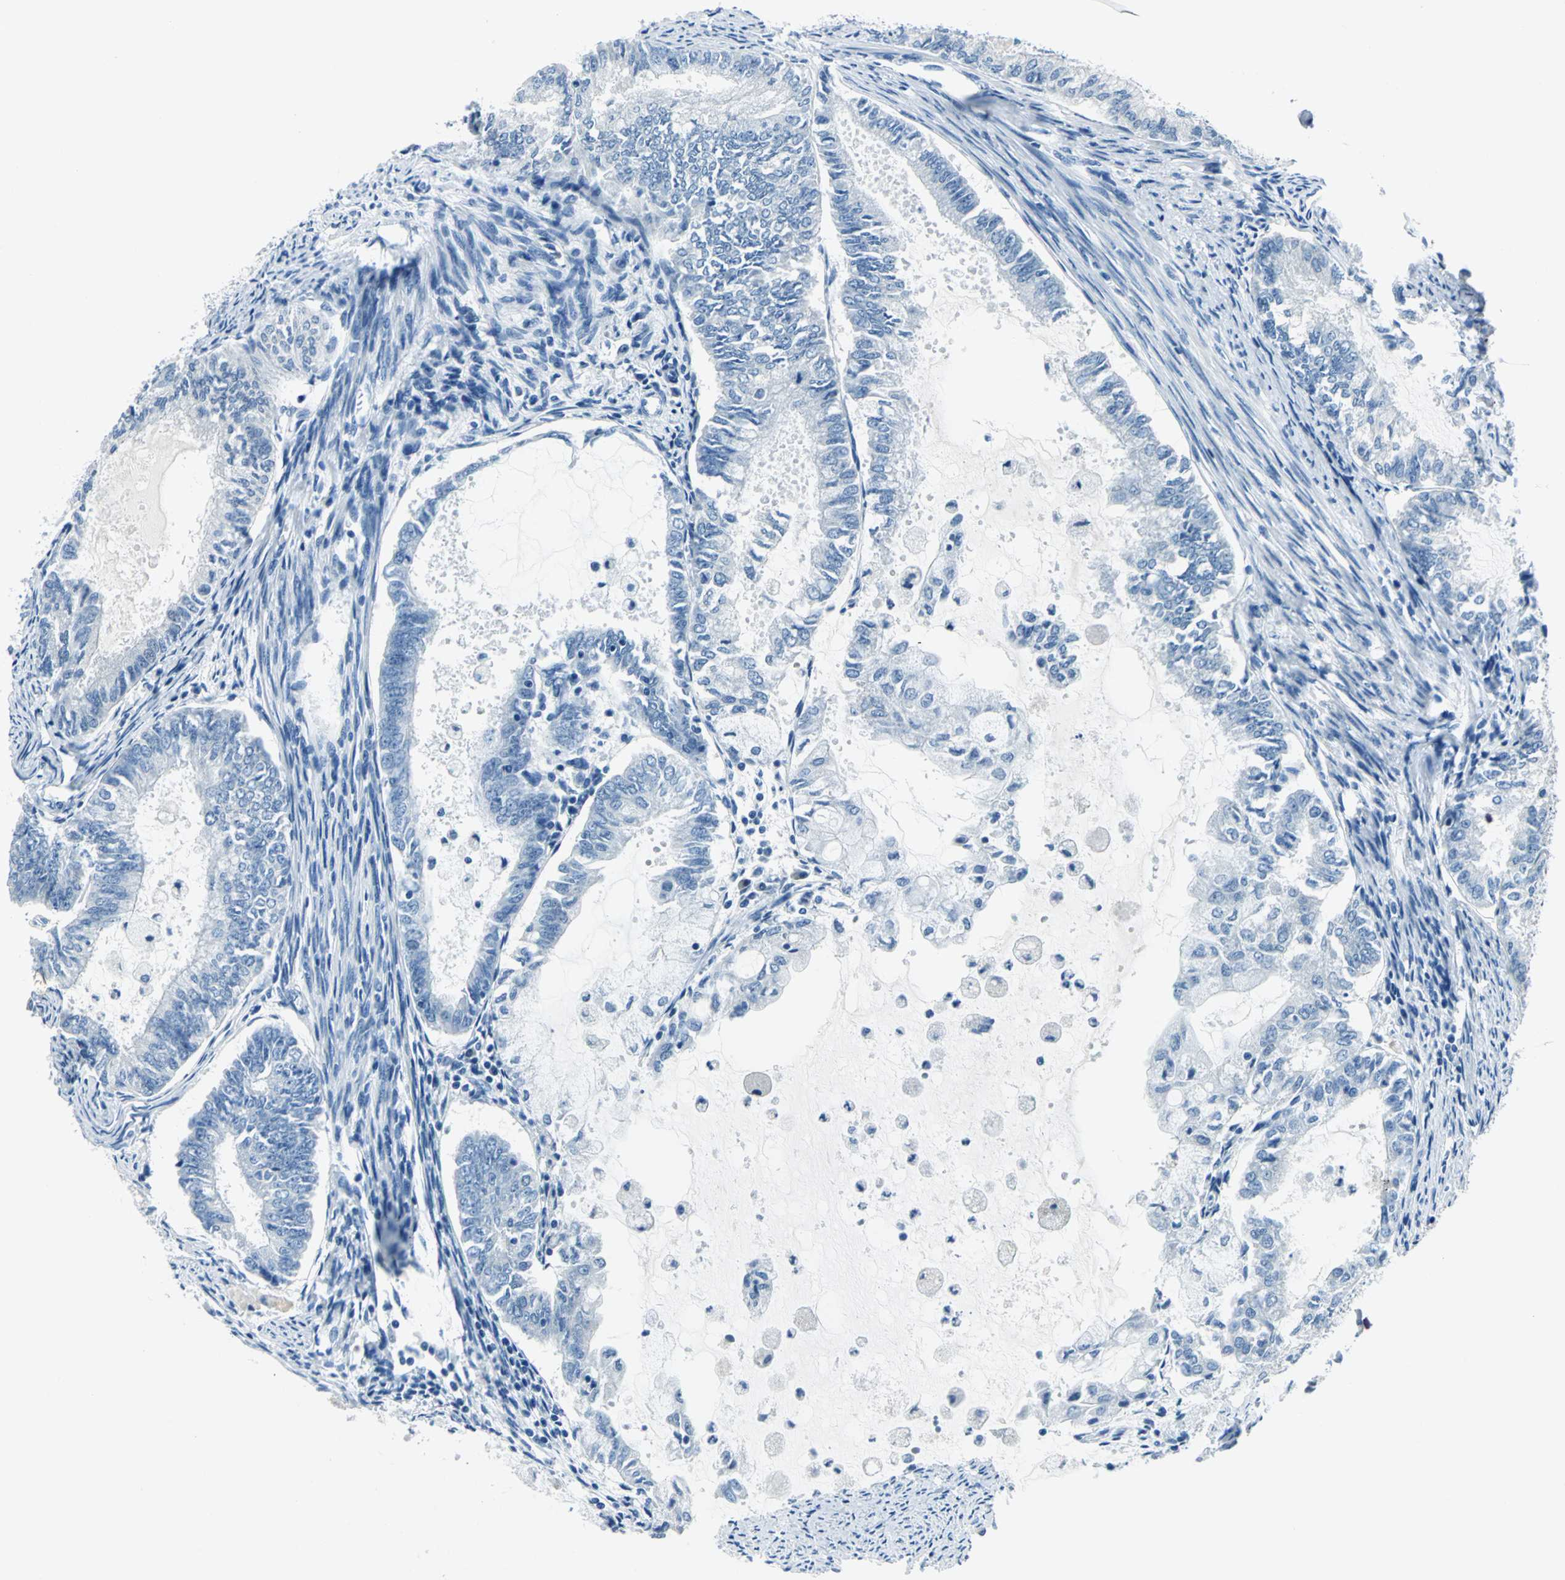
{"staining": {"intensity": "negative", "quantity": "none", "location": "none"}, "tissue": "endometrial cancer", "cell_type": "Tumor cells", "image_type": "cancer", "snomed": [{"axis": "morphology", "description": "Adenocarcinoma, NOS"}, {"axis": "topography", "description": "Endometrium"}], "caption": "Immunohistochemical staining of human endometrial cancer shows no significant positivity in tumor cells. The staining is performed using DAB (3,3'-diaminobenzidine) brown chromogen with nuclei counter-stained in using hematoxylin.", "gene": "AKR1A1", "patient": {"sex": "female", "age": 86}}